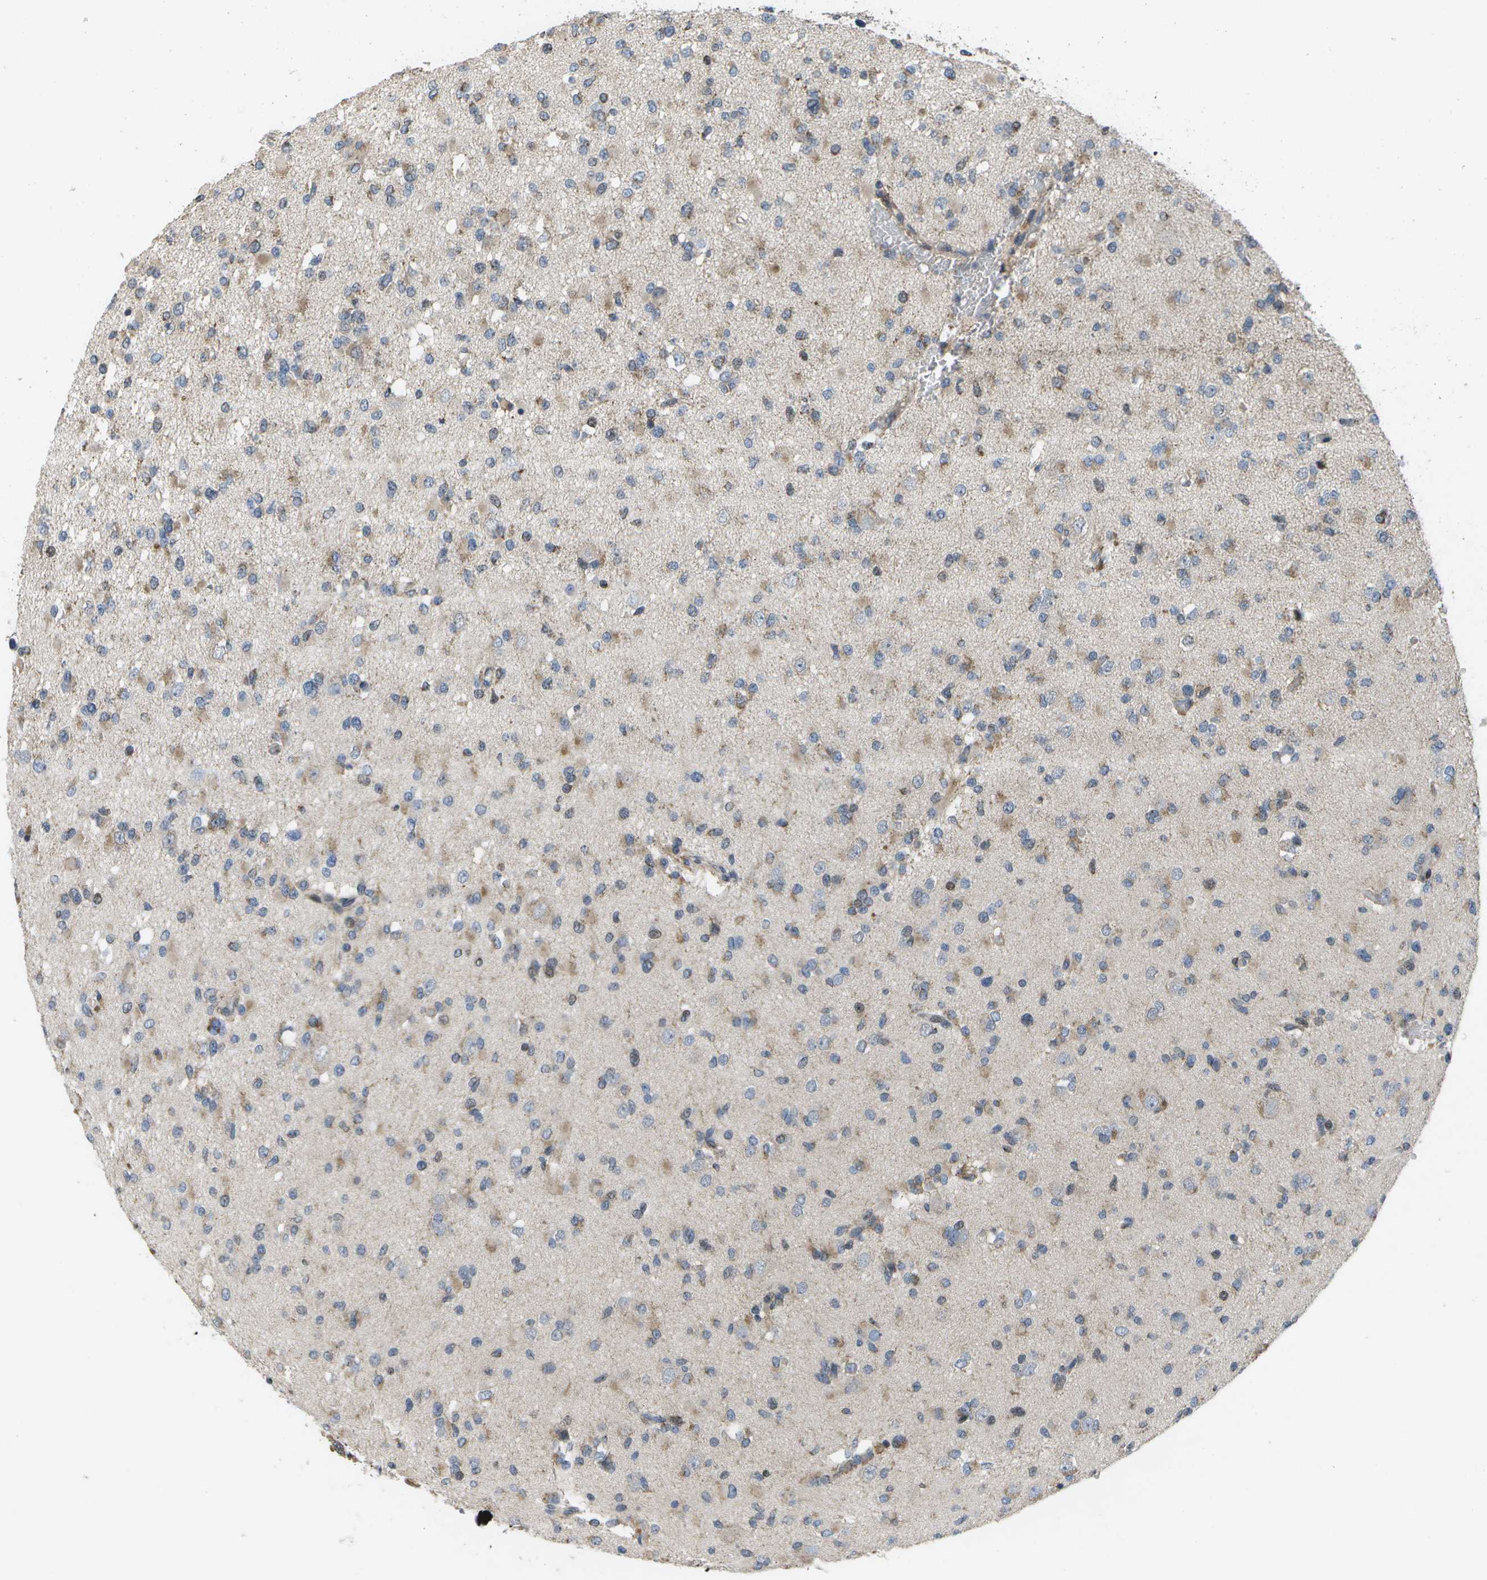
{"staining": {"intensity": "weak", "quantity": "25%-75%", "location": "cytoplasmic/membranous"}, "tissue": "glioma", "cell_type": "Tumor cells", "image_type": "cancer", "snomed": [{"axis": "morphology", "description": "Glioma, malignant, Low grade"}, {"axis": "topography", "description": "Brain"}], "caption": "DAB immunohistochemical staining of human malignant low-grade glioma displays weak cytoplasmic/membranous protein expression in about 25%-75% of tumor cells. The staining was performed using DAB to visualize the protein expression in brown, while the nuclei were stained in blue with hematoxylin (Magnification: 20x).", "gene": "HADHA", "patient": {"sex": "female", "age": 22}}